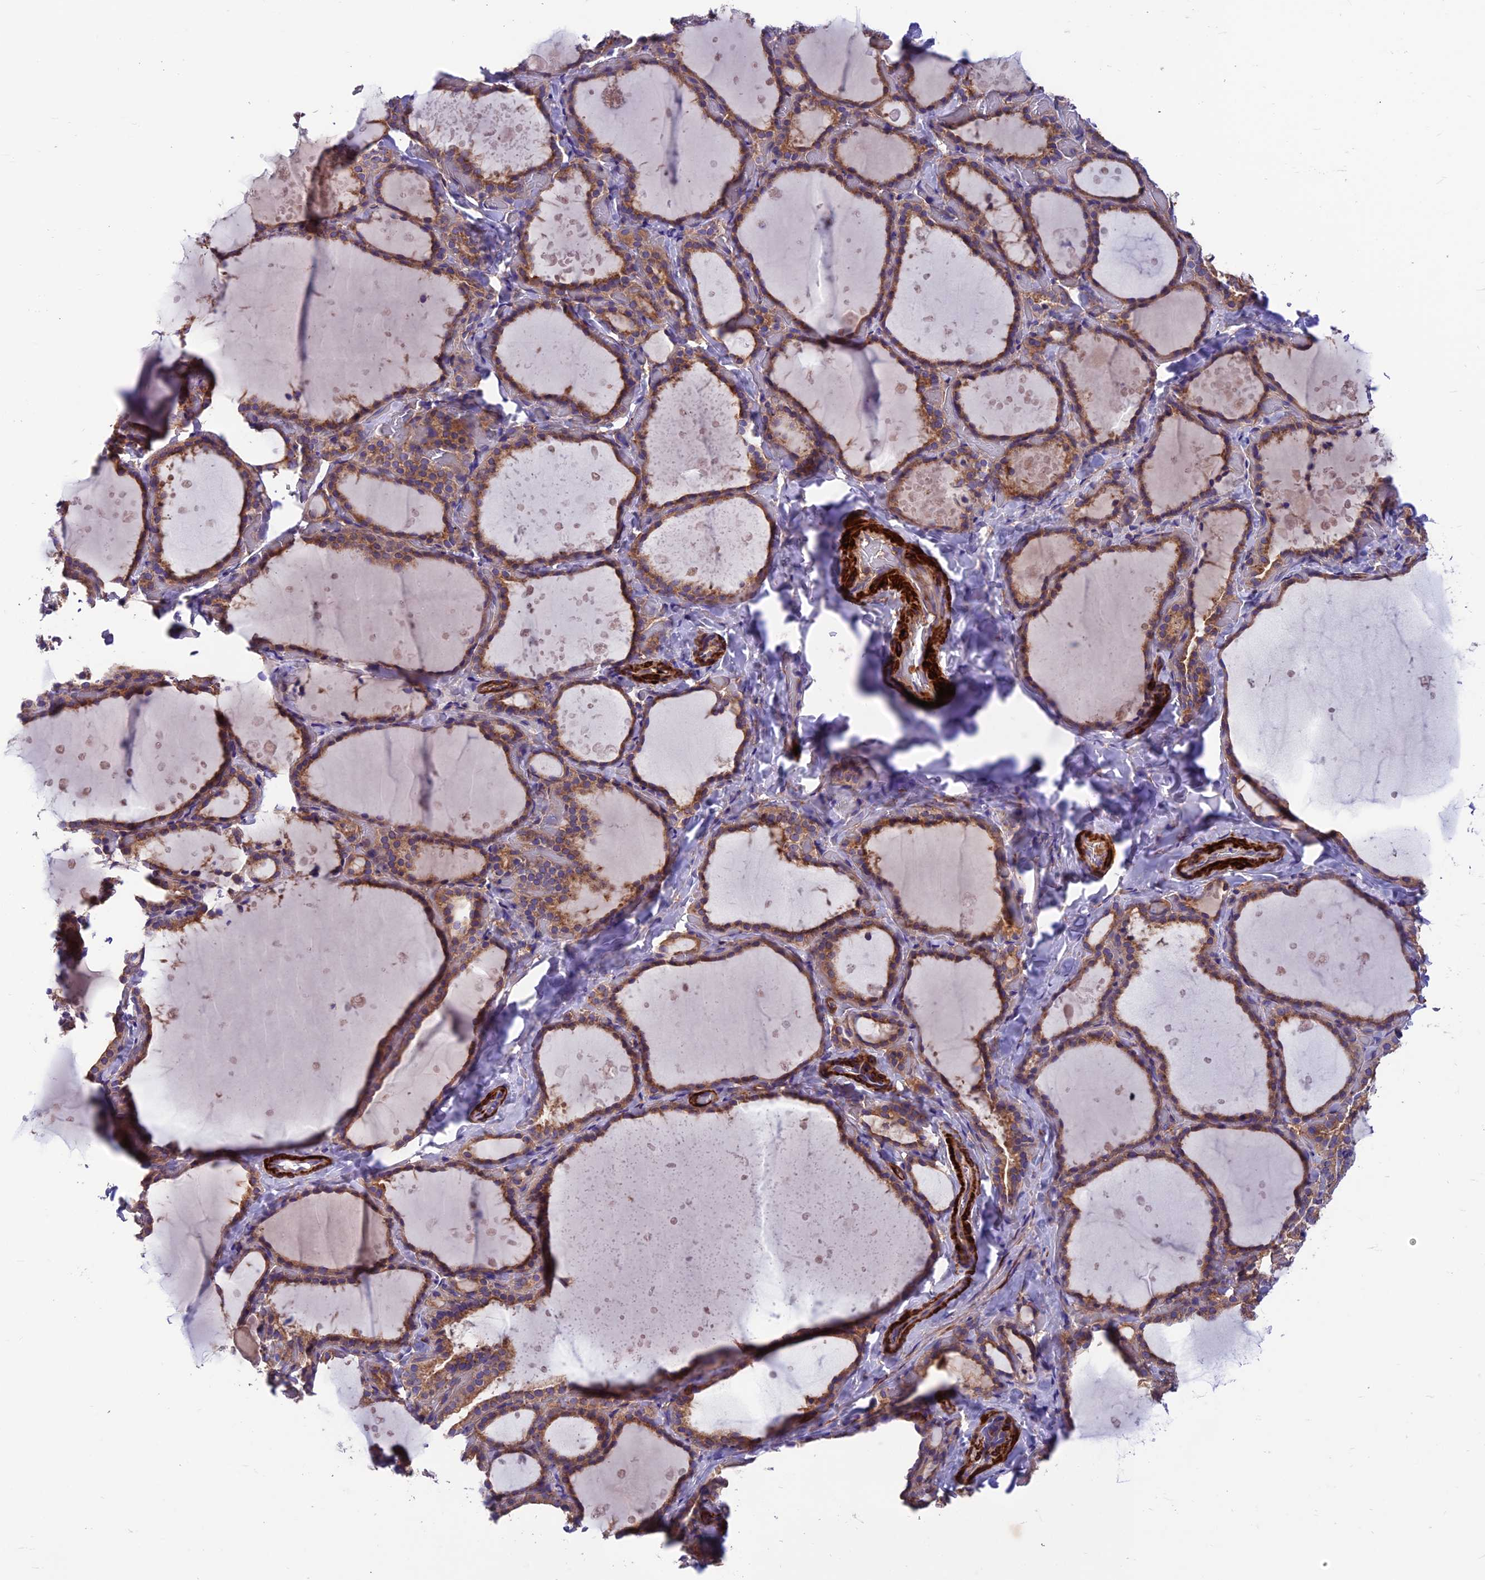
{"staining": {"intensity": "moderate", "quantity": ">75%", "location": "cytoplasmic/membranous"}, "tissue": "thyroid gland", "cell_type": "Glandular cells", "image_type": "normal", "snomed": [{"axis": "morphology", "description": "Normal tissue, NOS"}, {"axis": "topography", "description": "Thyroid gland"}], "caption": "High-magnification brightfield microscopy of normal thyroid gland stained with DAB (3,3'-diaminobenzidine) (brown) and counterstained with hematoxylin (blue). glandular cells exhibit moderate cytoplasmic/membranous staining is appreciated in about>75% of cells. (DAB (3,3'-diaminobenzidine) IHC with brightfield microscopy, high magnification).", "gene": "VPS16", "patient": {"sex": "female", "age": 44}}